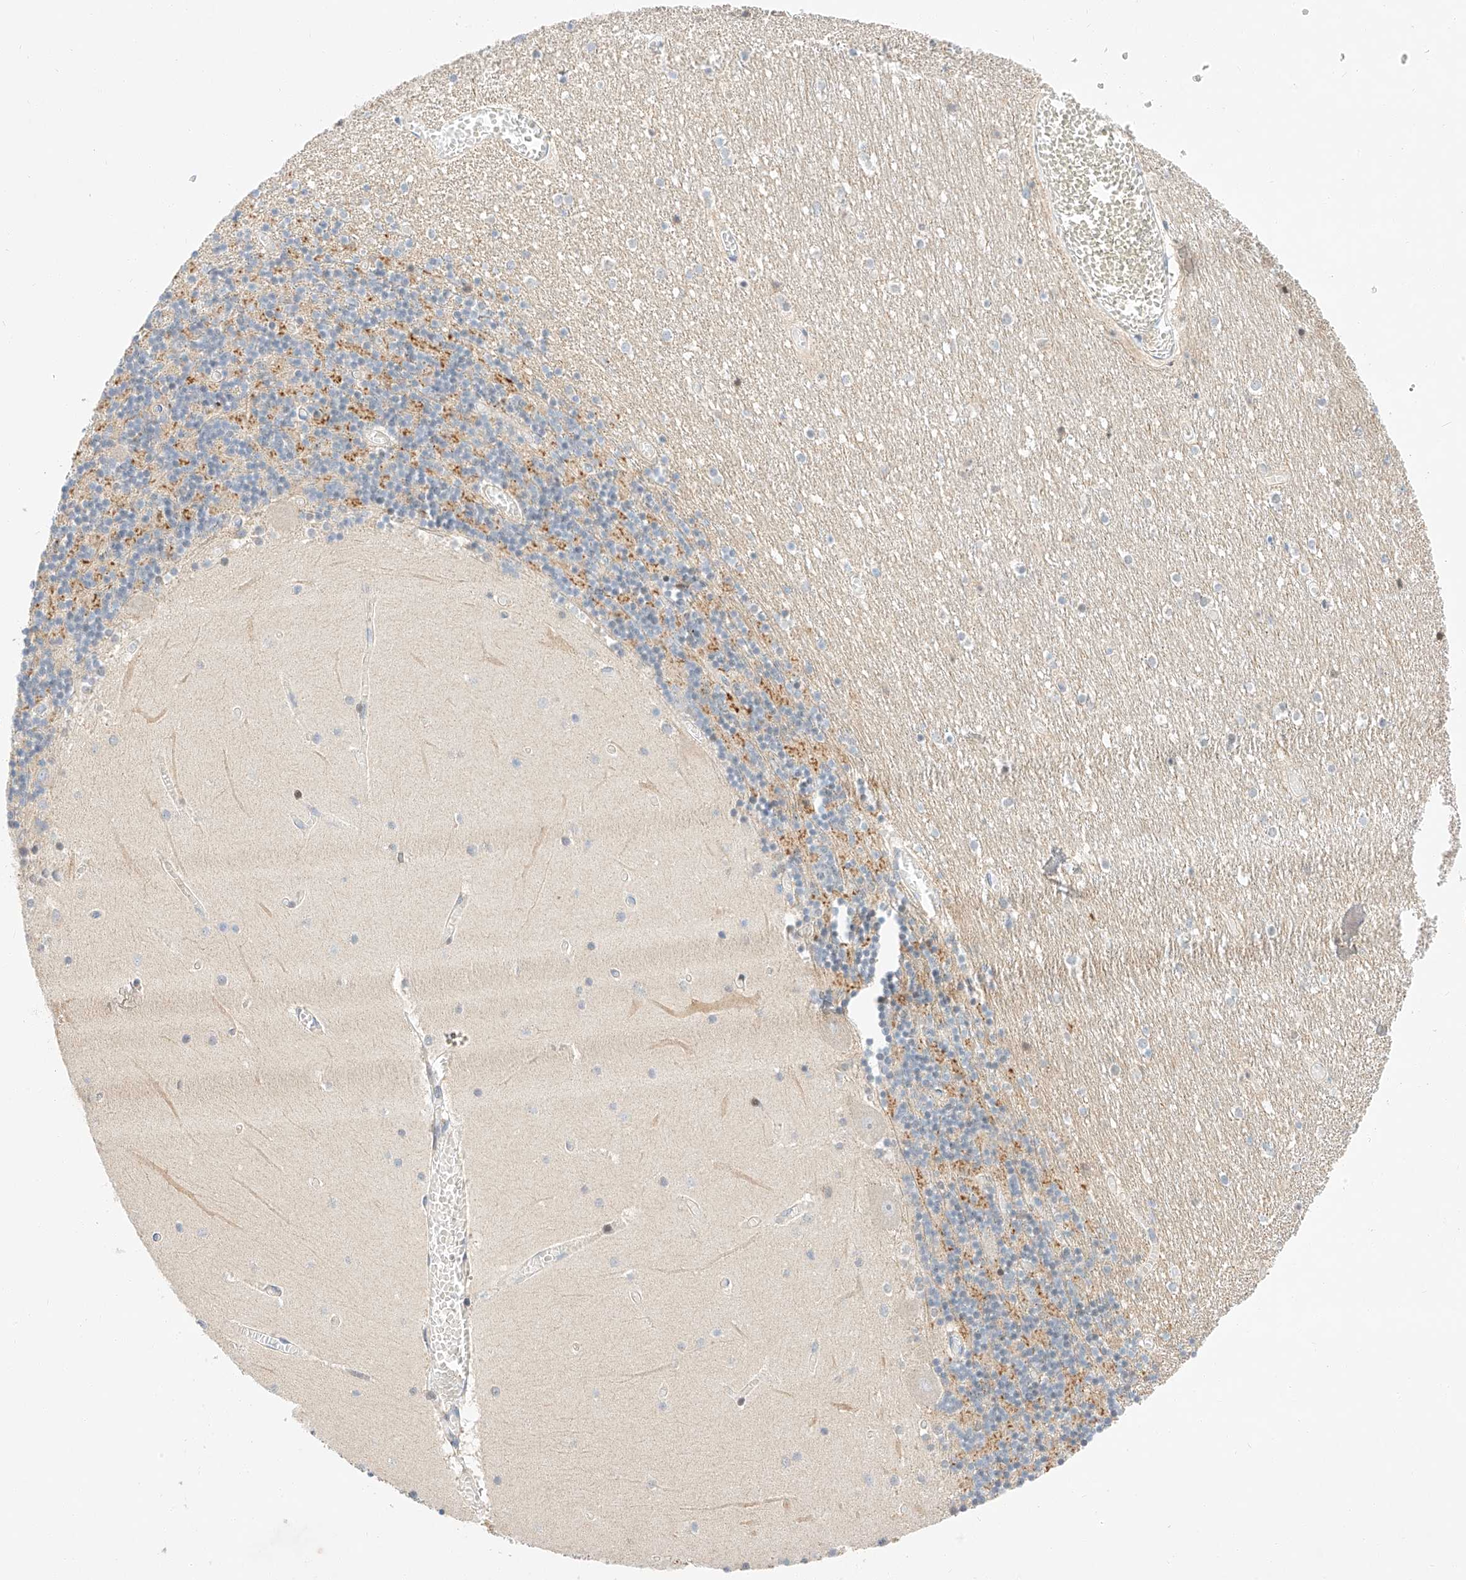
{"staining": {"intensity": "moderate", "quantity": ">75%", "location": "cytoplasmic/membranous"}, "tissue": "cerebellum", "cell_type": "Cells in granular layer", "image_type": "normal", "snomed": [{"axis": "morphology", "description": "Normal tissue, NOS"}, {"axis": "topography", "description": "Cerebellum"}], "caption": "Cerebellum was stained to show a protein in brown. There is medium levels of moderate cytoplasmic/membranous expression in about >75% of cells in granular layer. (Brightfield microscopy of DAB IHC at high magnification).", "gene": "C6orf118", "patient": {"sex": "female", "age": 28}}